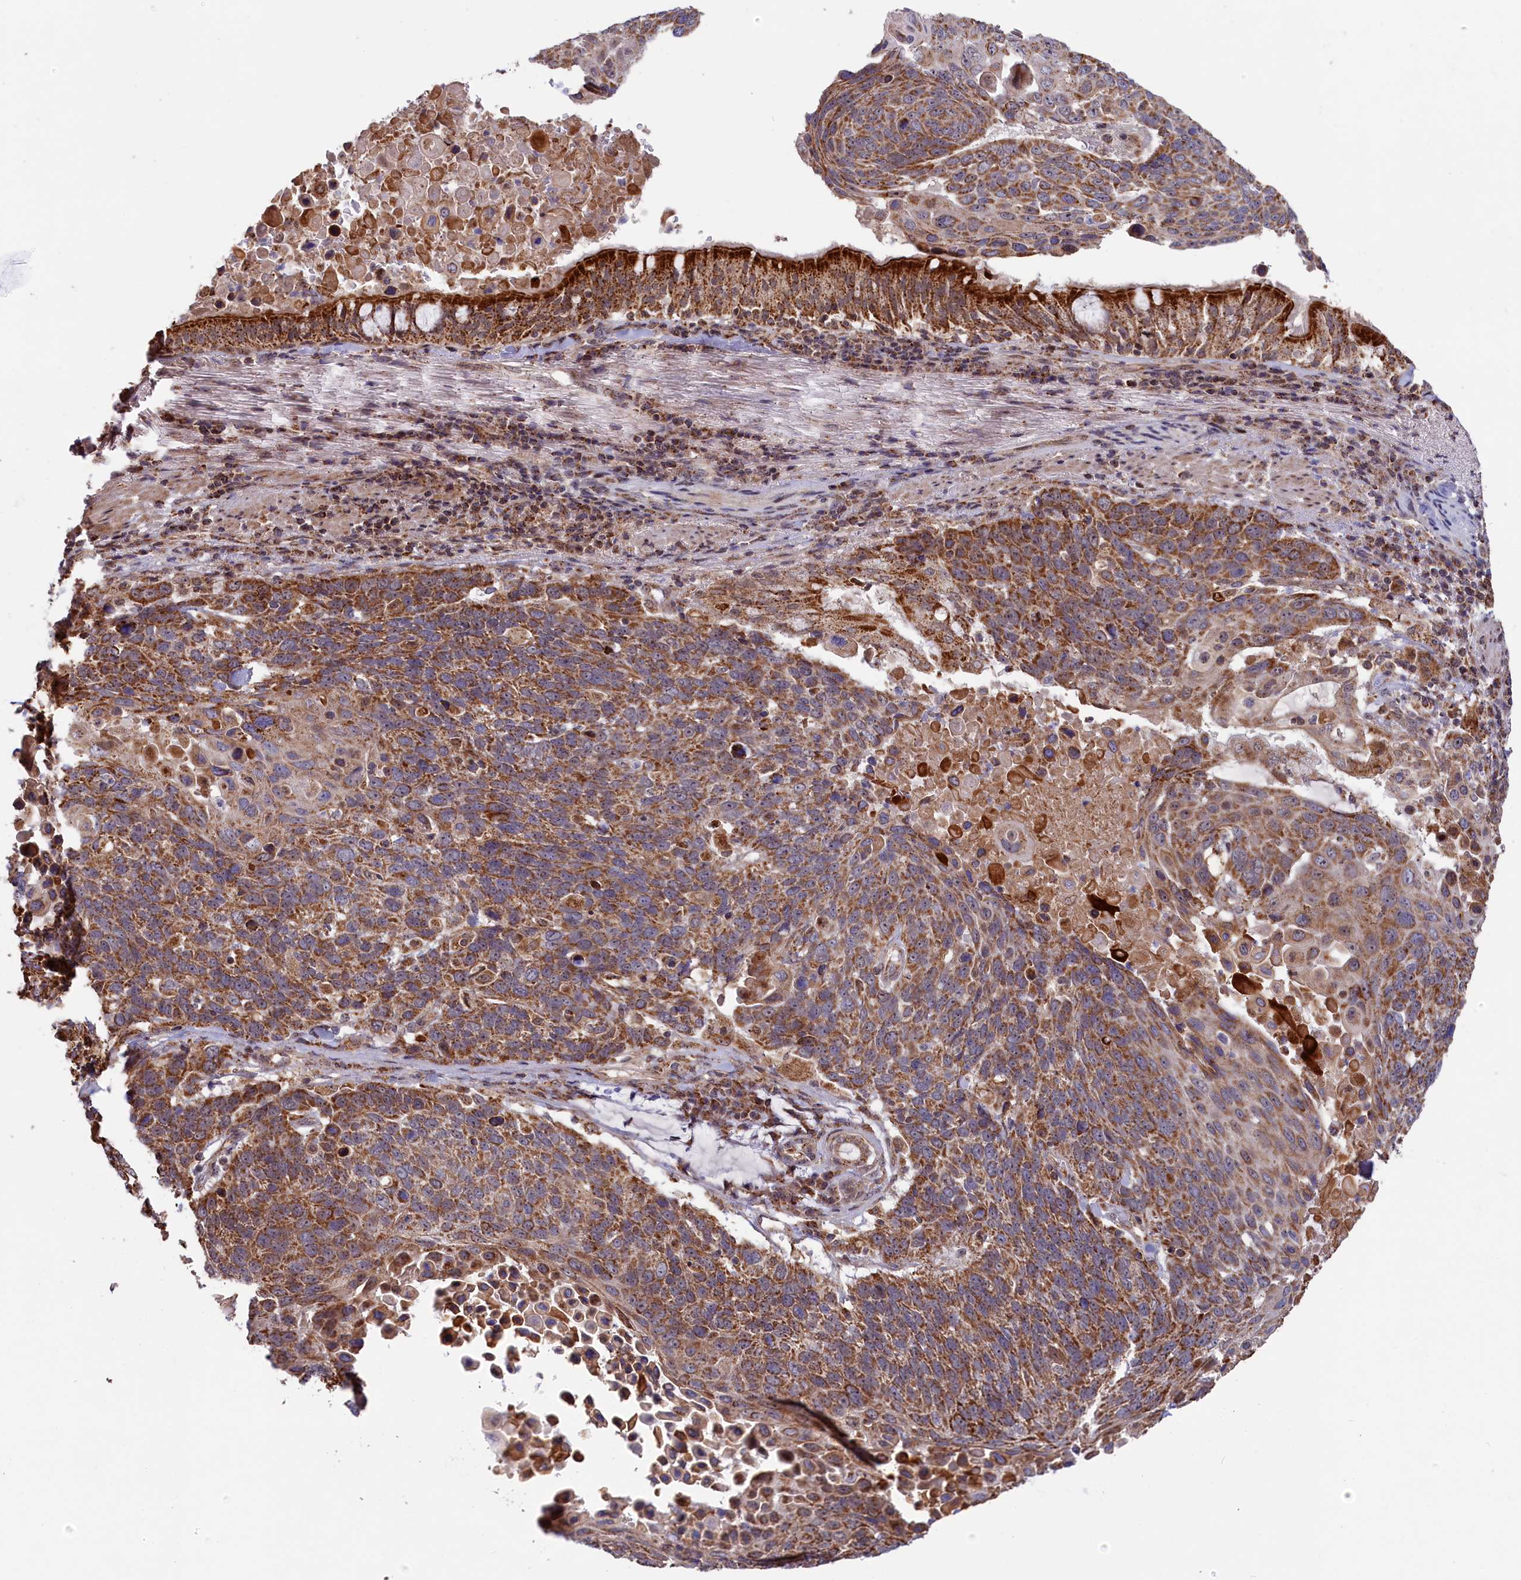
{"staining": {"intensity": "moderate", "quantity": ">75%", "location": "cytoplasmic/membranous"}, "tissue": "lung cancer", "cell_type": "Tumor cells", "image_type": "cancer", "snomed": [{"axis": "morphology", "description": "Squamous cell carcinoma, NOS"}, {"axis": "topography", "description": "Lung"}], "caption": "Immunohistochemistry (IHC) photomicrograph of neoplastic tissue: human lung cancer (squamous cell carcinoma) stained using IHC demonstrates medium levels of moderate protein expression localized specifically in the cytoplasmic/membranous of tumor cells, appearing as a cytoplasmic/membranous brown color.", "gene": "DUS3L", "patient": {"sex": "male", "age": 66}}